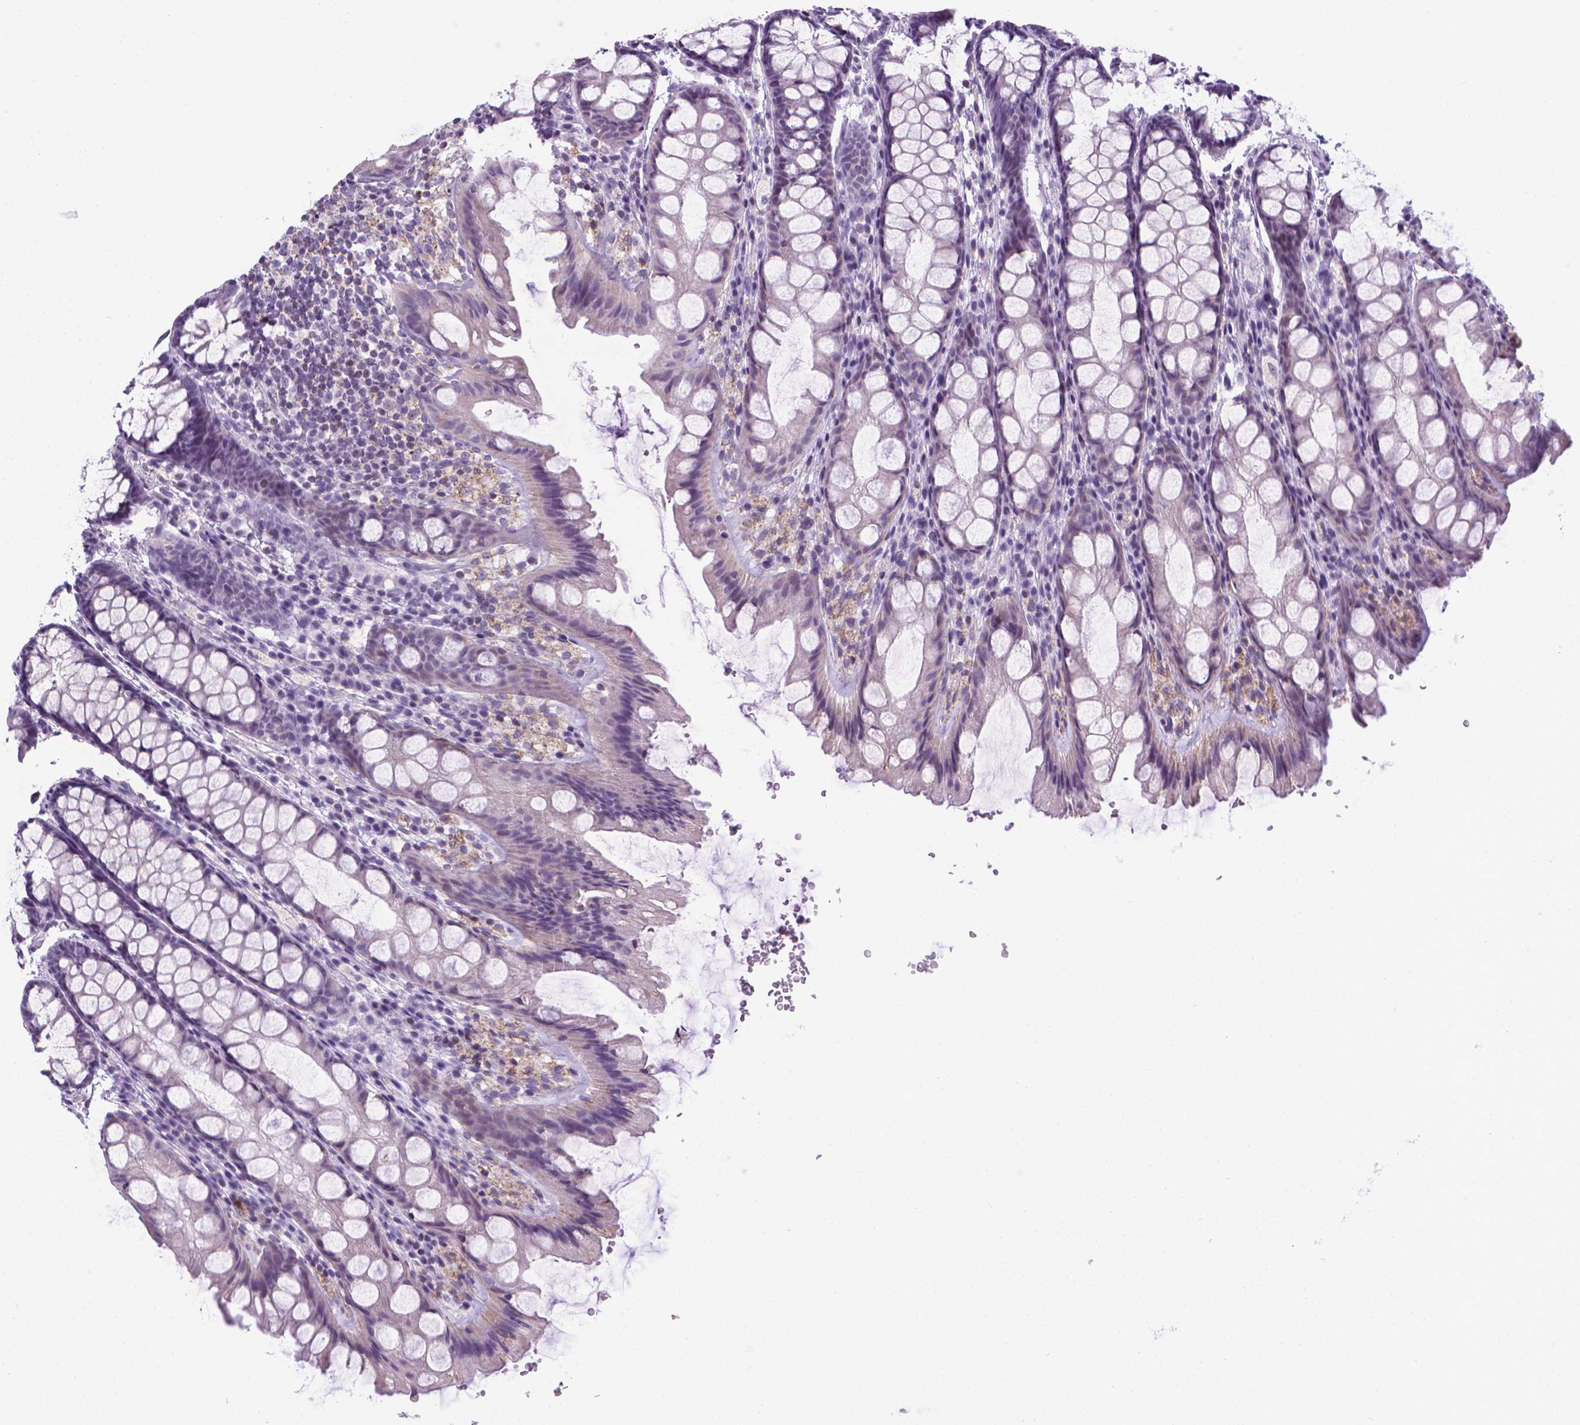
{"staining": {"intensity": "negative", "quantity": "none", "location": "none"}, "tissue": "colon", "cell_type": "Endothelial cells", "image_type": "normal", "snomed": [{"axis": "morphology", "description": "Normal tissue, NOS"}, {"axis": "topography", "description": "Colon"}], "caption": "IHC of normal colon exhibits no expression in endothelial cells. (DAB (3,3'-diaminobenzidine) immunohistochemistry (IHC) visualized using brightfield microscopy, high magnification).", "gene": "POU3F3", "patient": {"sex": "male", "age": 47}}